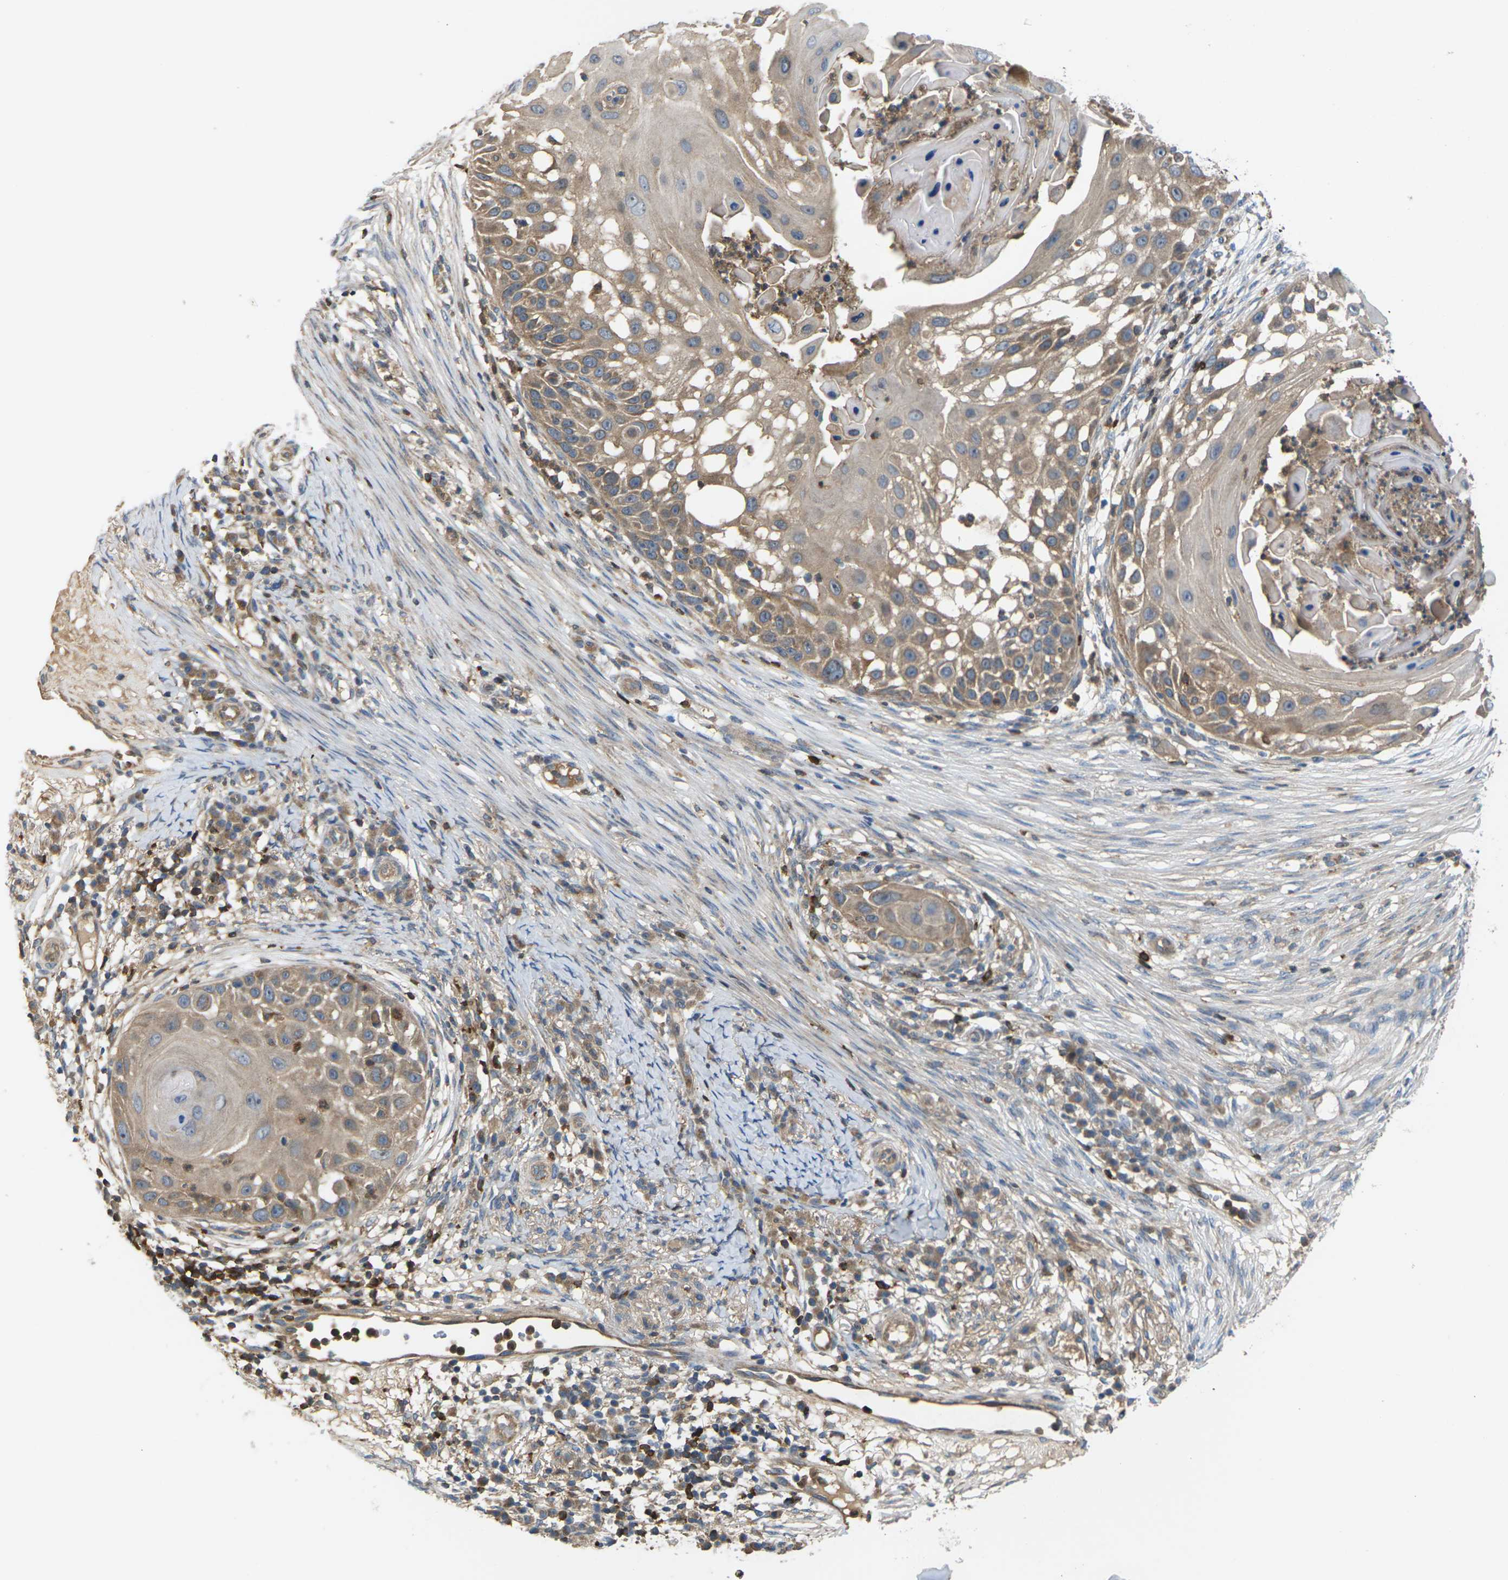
{"staining": {"intensity": "weak", "quantity": ">75%", "location": "cytoplasmic/membranous"}, "tissue": "skin cancer", "cell_type": "Tumor cells", "image_type": "cancer", "snomed": [{"axis": "morphology", "description": "Squamous cell carcinoma, NOS"}, {"axis": "topography", "description": "Skin"}], "caption": "A photomicrograph of skin cancer (squamous cell carcinoma) stained for a protein reveals weak cytoplasmic/membranous brown staining in tumor cells.", "gene": "TIAM1", "patient": {"sex": "female", "age": 44}}